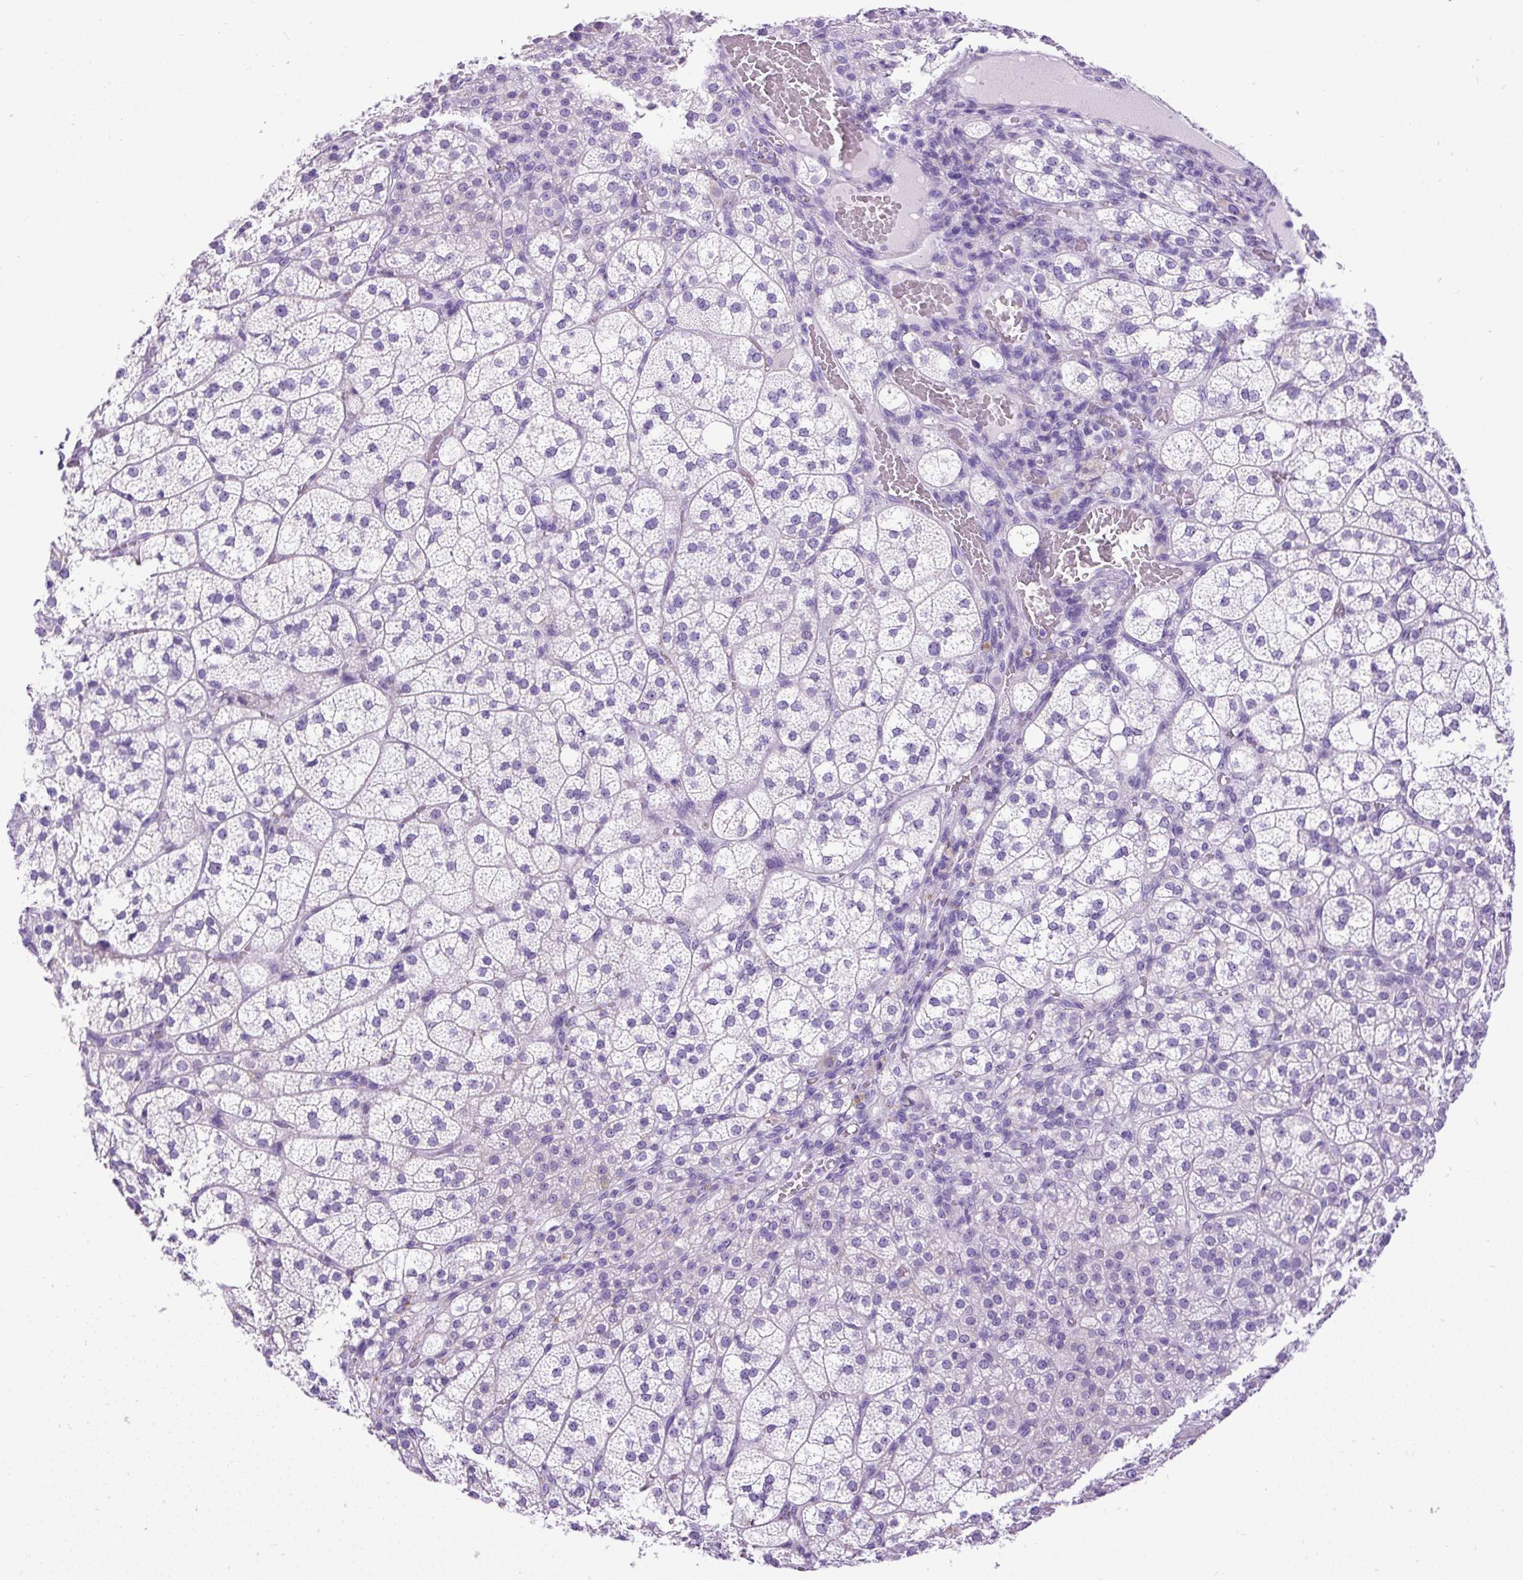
{"staining": {"intensity": "weak", "quantity": "<25%", "location": "cytoplasmic/membranous"}, "tissue": "adrenal gland", "cell_type": "Glandular cells", "image_type": "normal", "snomed": [{"axis": "morphology", "description": "Normal tissue, NOS"}, {"axis": "topography", "description": "Adrenal gland"}], "caption": "Adrenal gland stained for a protein using immunohistochemistry demonstrates no expression glandular cells.", "gene": "PDIA2", "patient": {"sex": "female", "age": 60}}